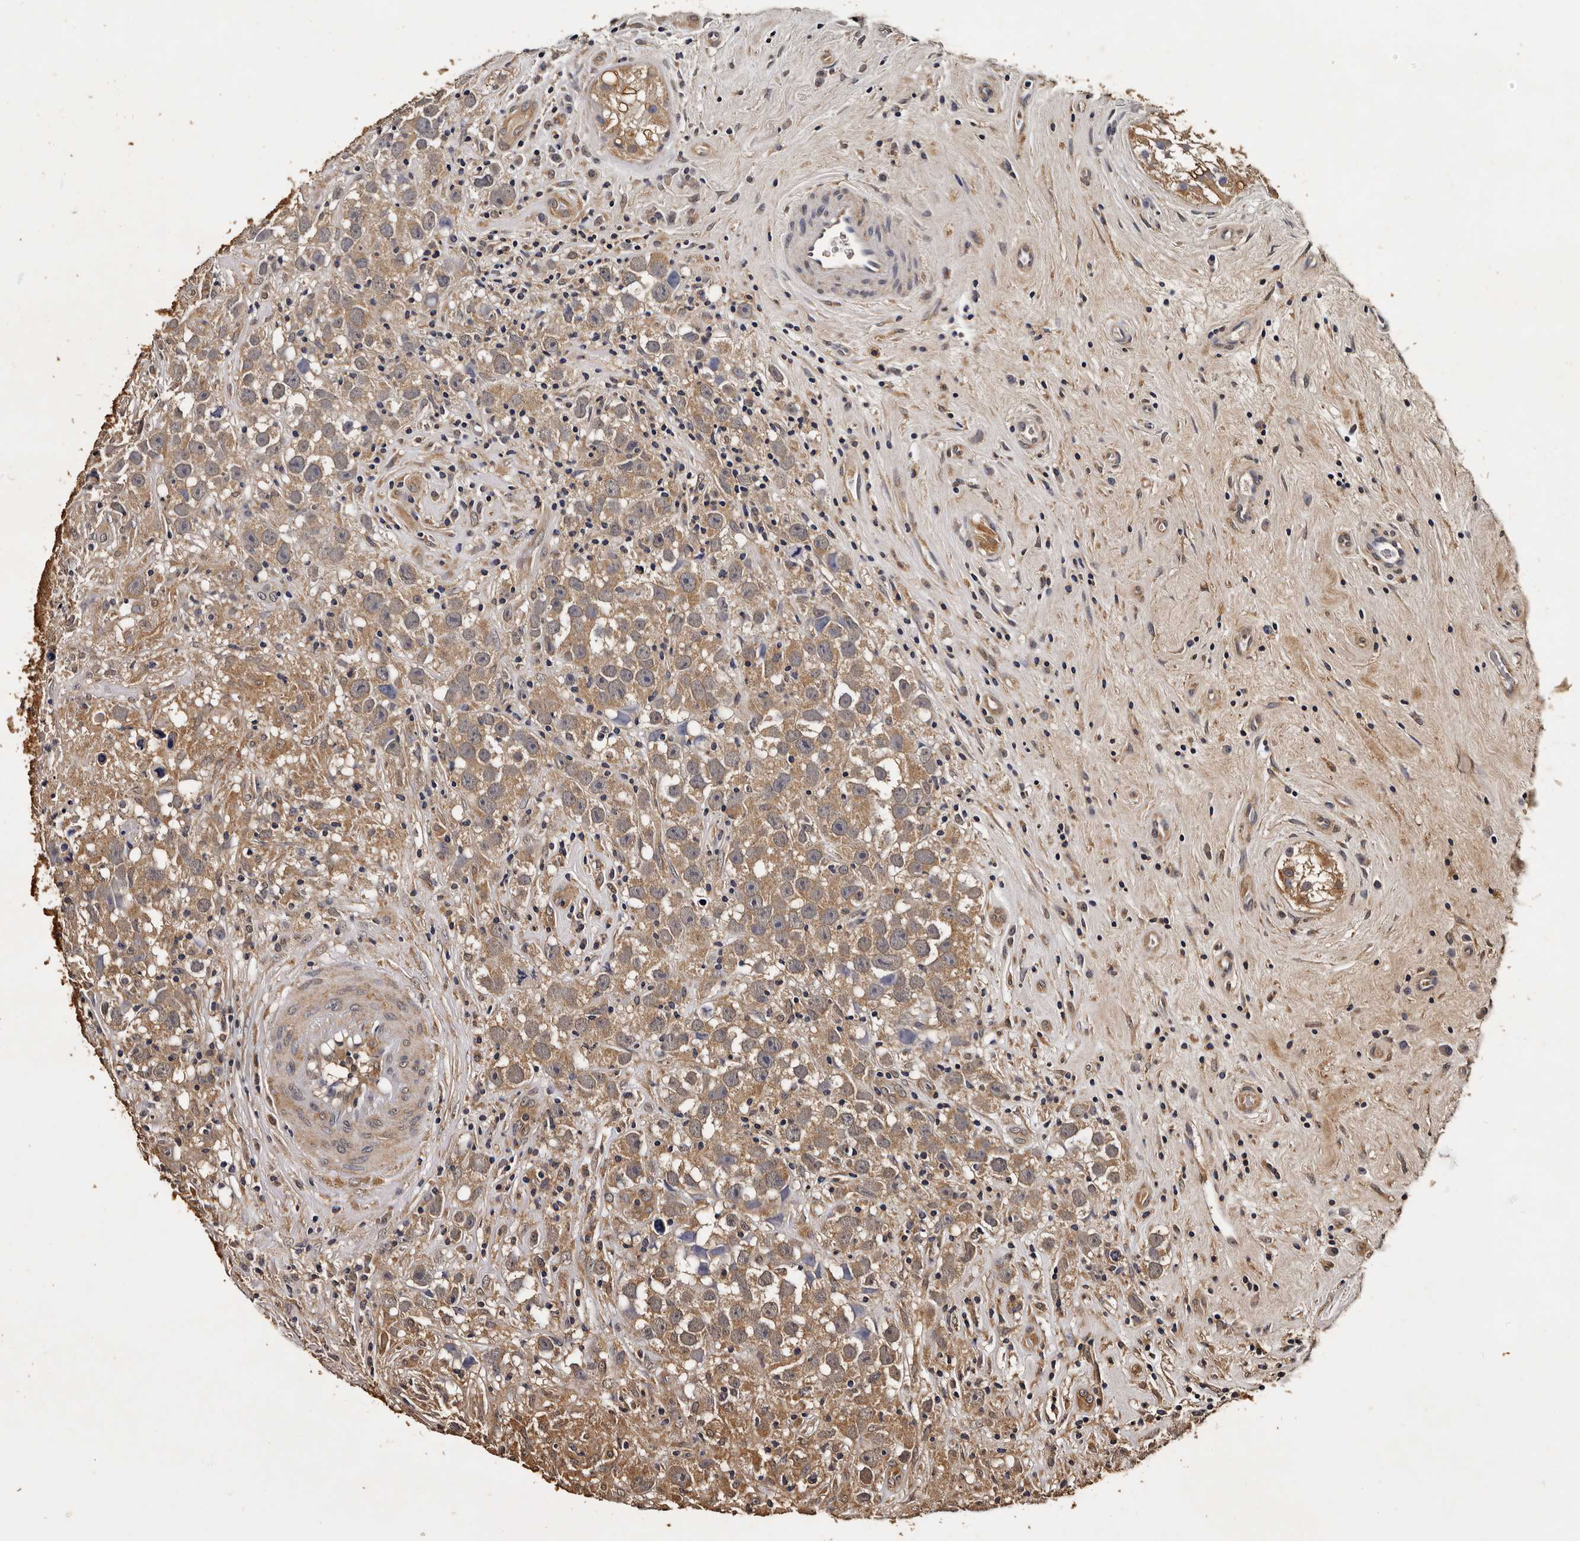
{"staining": {"intensity": "moderate", "quantity": "25%-75%", "location": "cytoplasmic/membranous"}, "tissue": "testis cancer", "cell_type": "Tumor cells", "image_type": "cancer", "snomed": [{"axis": "morphology", "description": "Seminoma, NOS"}, {"axis": "topography", "description": "Testis"}], "caption": "Tumor cells demonstrate moderate cytoplasmic/membranous staining in approximately 25%-75% of cells in testis seminoma.", "gene": "PARS2", "patient": {"sex": "male", "age": 49}}